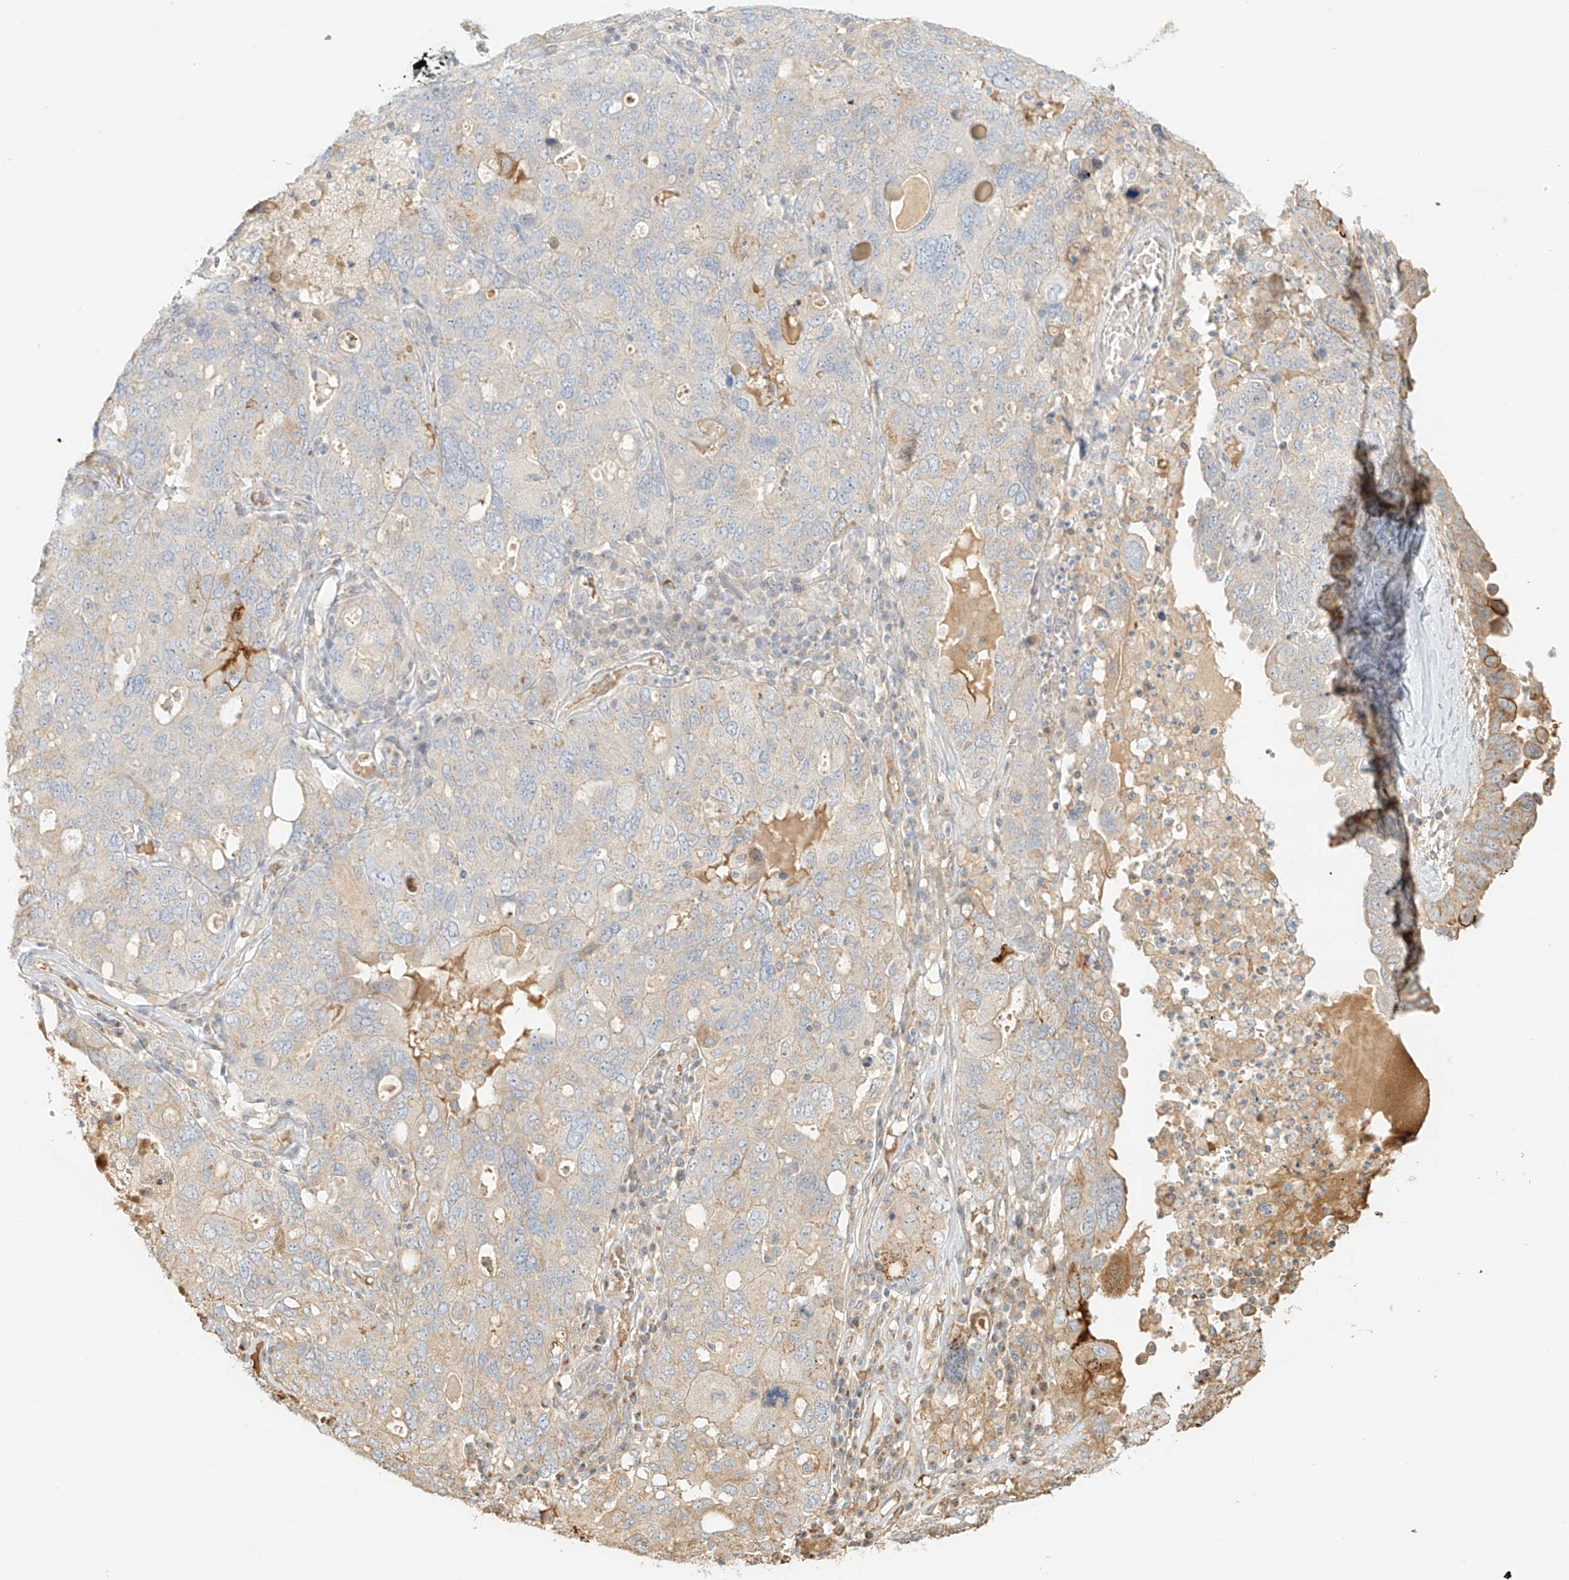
{"staining": {"intensity": "weak", "quantity": "<25%", "location": "cytoplasmic/membranous"}, "tissue": "ovarian cancer", "cell_type": "Tumor cells", "image_type": "cancer", "snomed": [{"axis": "morphology", "description": "Carcinoma, endometroid"}, {"axis": "topography", "description": "Ovary"}], "caption": "Histopathology image shows no protein expression in tumor cells of ovarian cancer (endometroid carcinoma) tissue.", "gene": "UPK1B", "patient": {"sex": "female", "age": 62}}